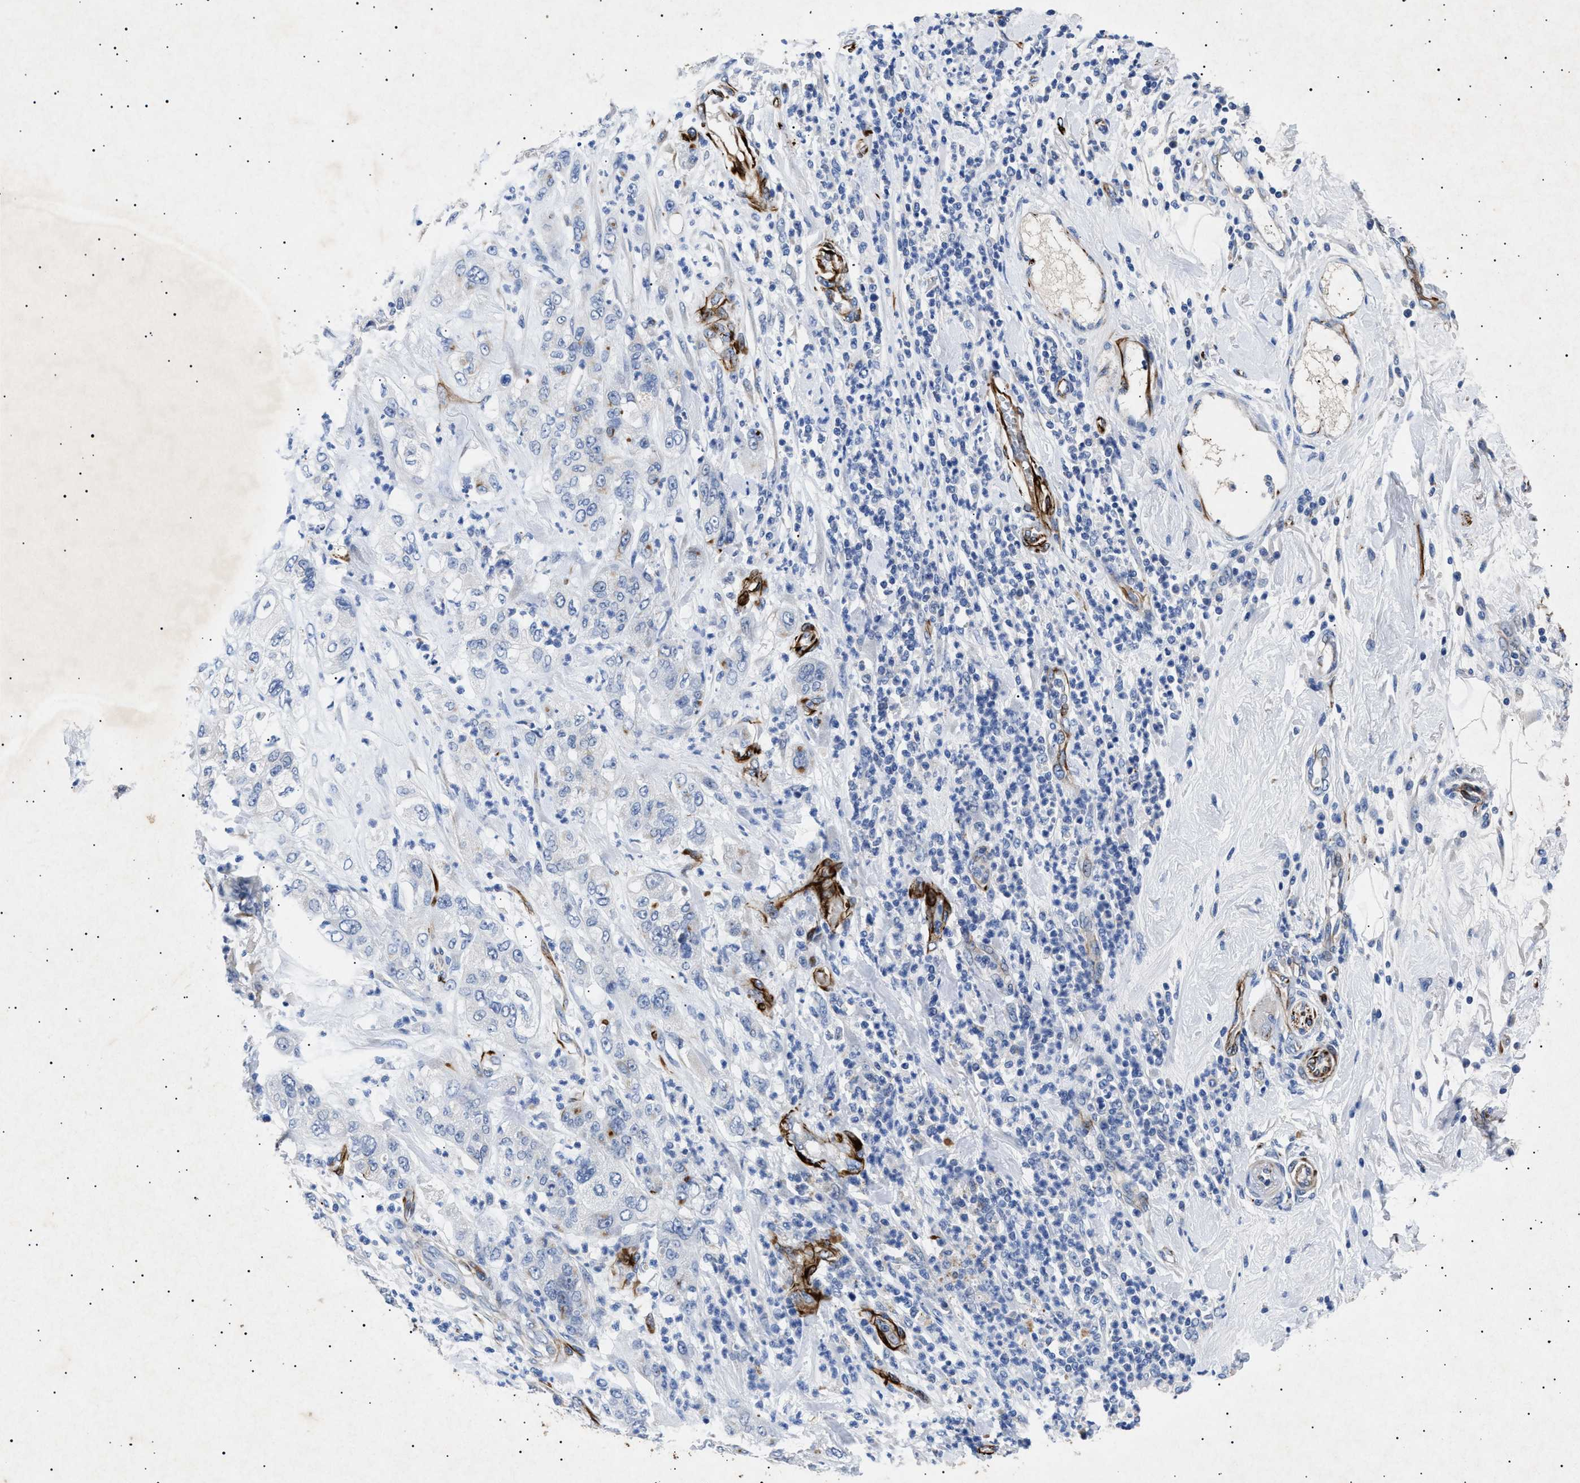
{"staining": {"intensity": "negative", "quantity": "none", "location": "none"}, "tissue": "pancreatic cancer", "cell_type": "Tumor cells", "image_type": "cancer", "snomed": [{"axis": "morphology", "description": "Adenocarcinoma, NOS"}, {"axis": "topography", "description": "Pancreas"}], "caption": "This is an immunohistochemistry image of human pancreatic cancer (adenocarcinoma). There is no staining in tumor cells.", "gene": "OLFML2A", "patient": {"sex": "female", "age": 78}}